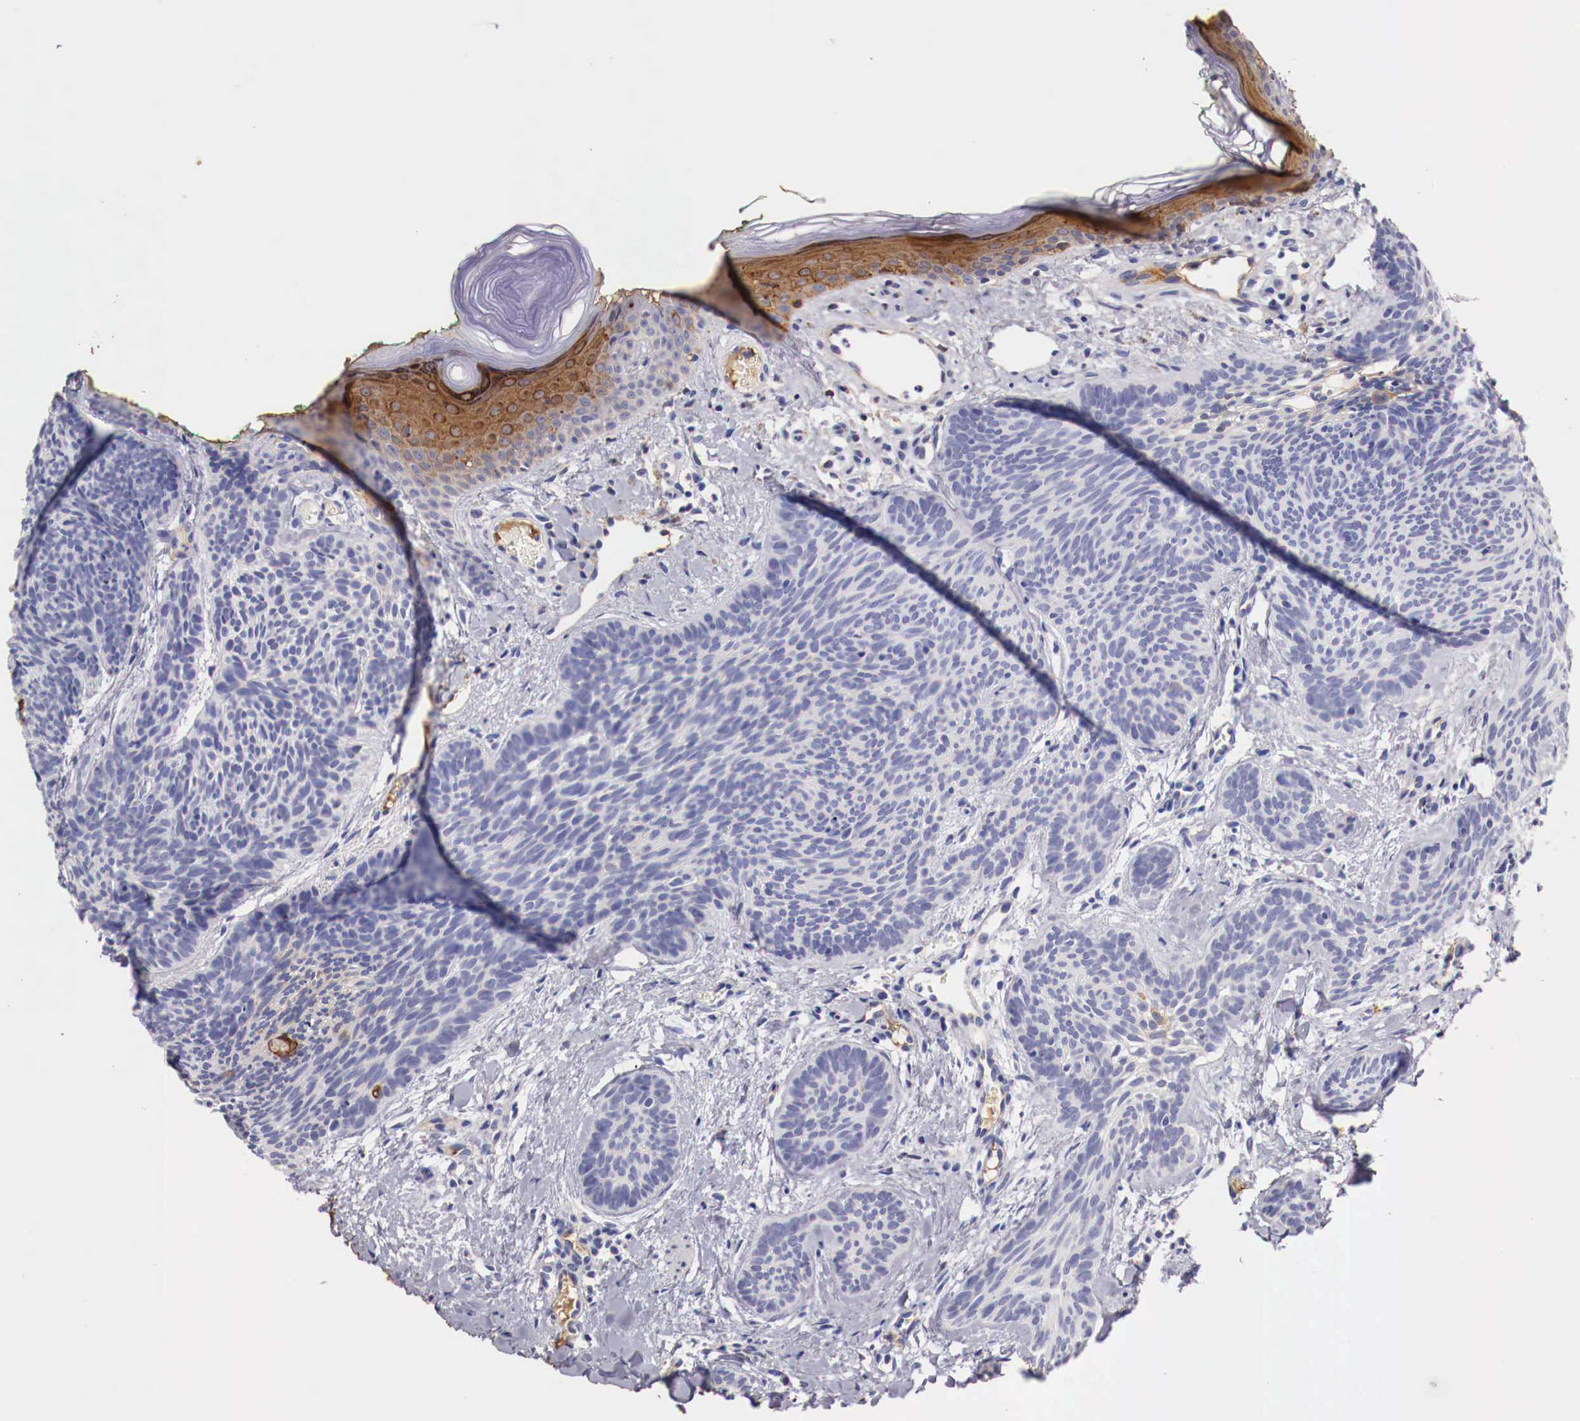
{"staining": {"intensity": "moderate", "quantity": "25%-75%", "location": "cytoplasmic/membranous"}, "tissue": "skin cancer", "cell_type": "Tumor cells", "image_type": "cancer", "snomed": [{"axis": "morphology", "description": "Basal cell carcinoma"}, {"axis": "topography", "description": "Skin"}], "caption": "Immunohistochemical staining of human basal cell carcinoma (skin) shows medium levels of moderate cytoplasmic/membranous expression in about 25%-75% of tumor cells. Nuclei are stained in blue.", "gene": "PITPNA", "patient": {"sex": "female", "age": 81}}